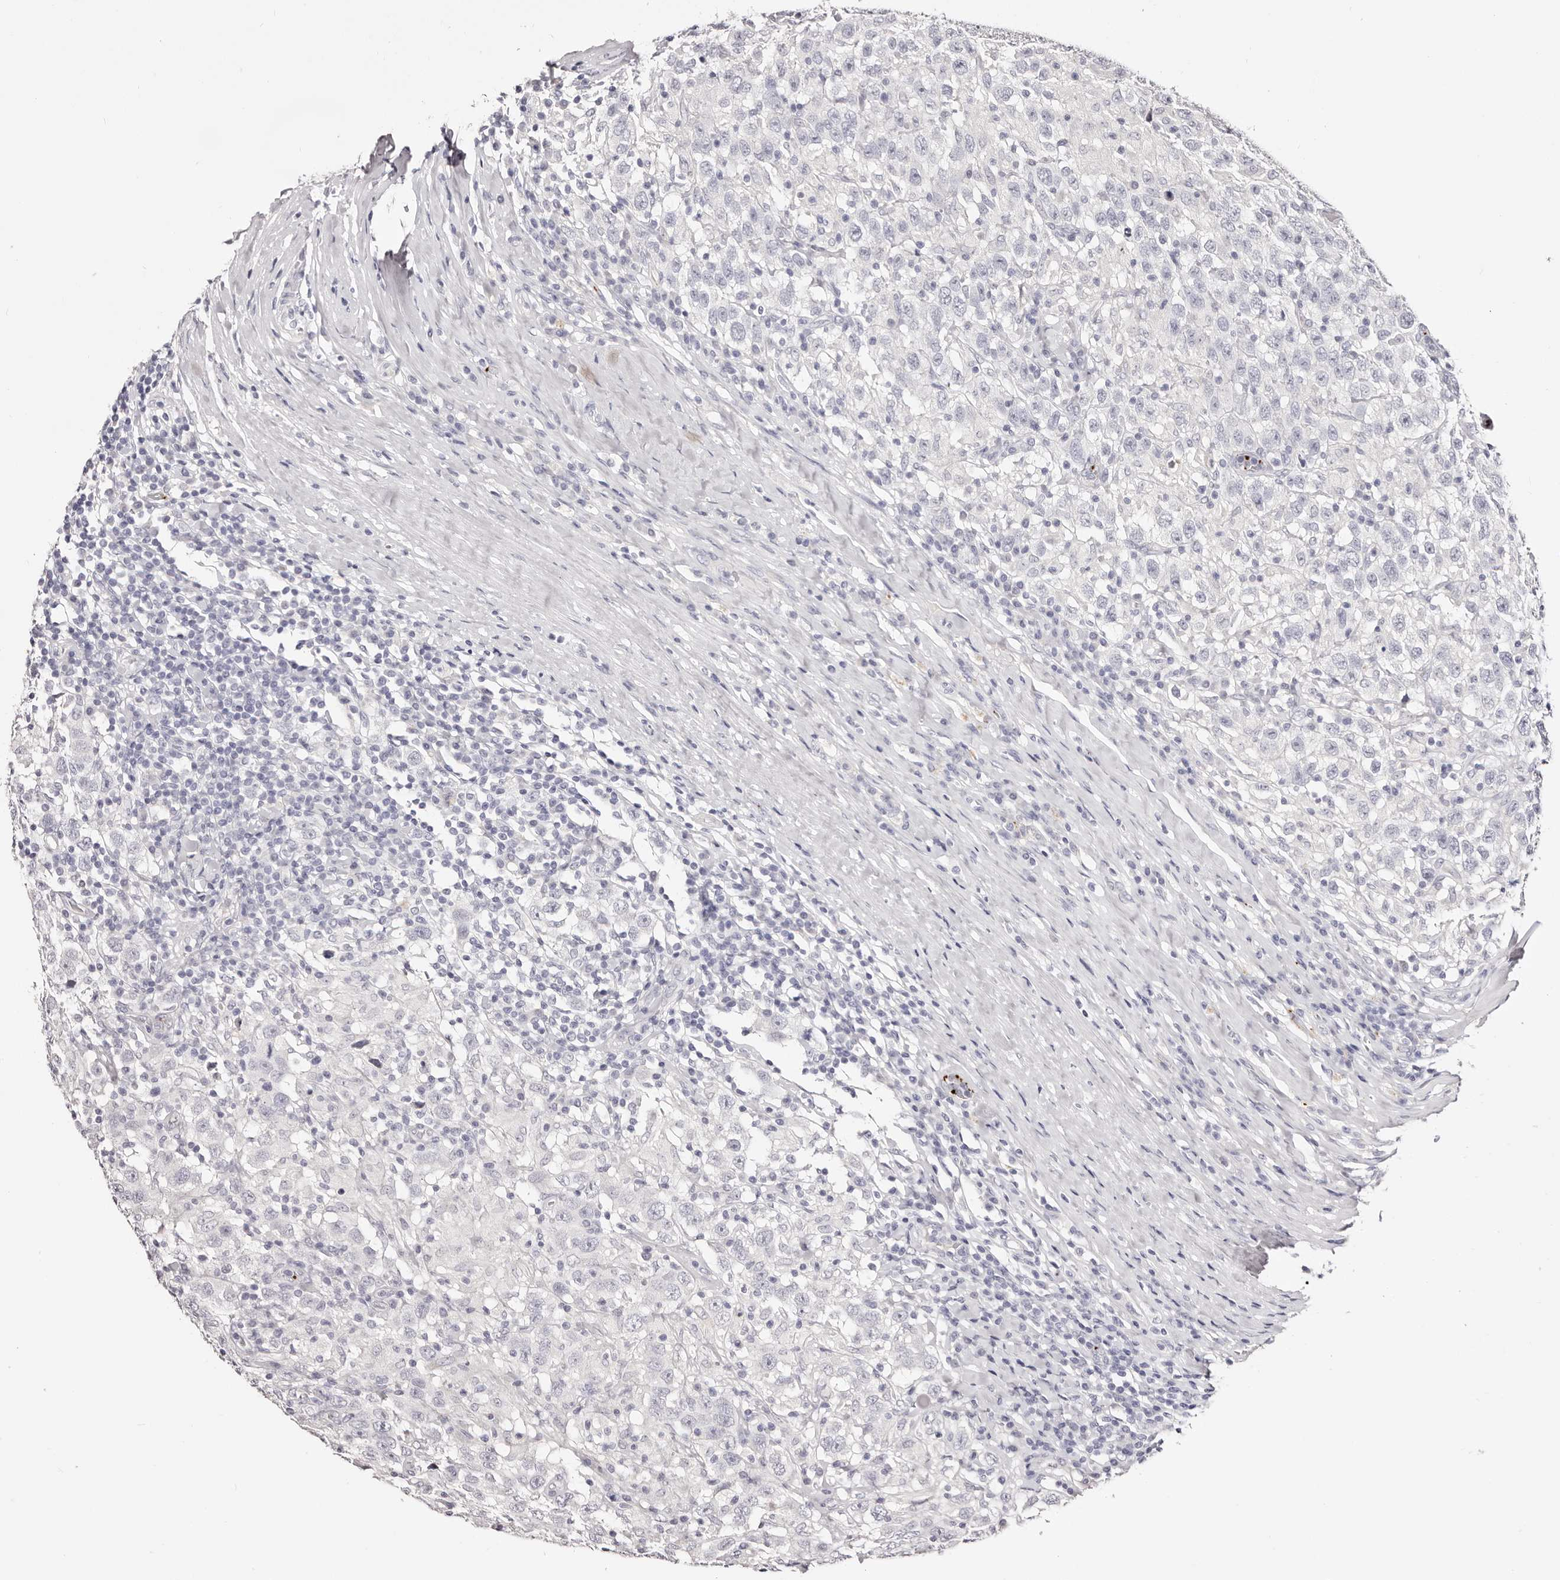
{"staining": {"intensity": "negative", "quantity": "none", "location": "none"}, "tissue": "testis cancer", "cell_type": "Tumor cells", "image_type": "cancer", "snomed": [{"axis": "morphology", "description": "Seminoma, NOS"}, {"axis": "topography", "description": "Testis"}], "caption": "A high-resolution histopathology image shows IHC staining of testis cancer (seminoma), which shows no significant staining in tumor cells. (DAB (3,3'-diaminobenzidine) immunohistochemistry (IHC), high magnification).", "gene": "PF4", "patient": {"sex": "male", "age": 41}}